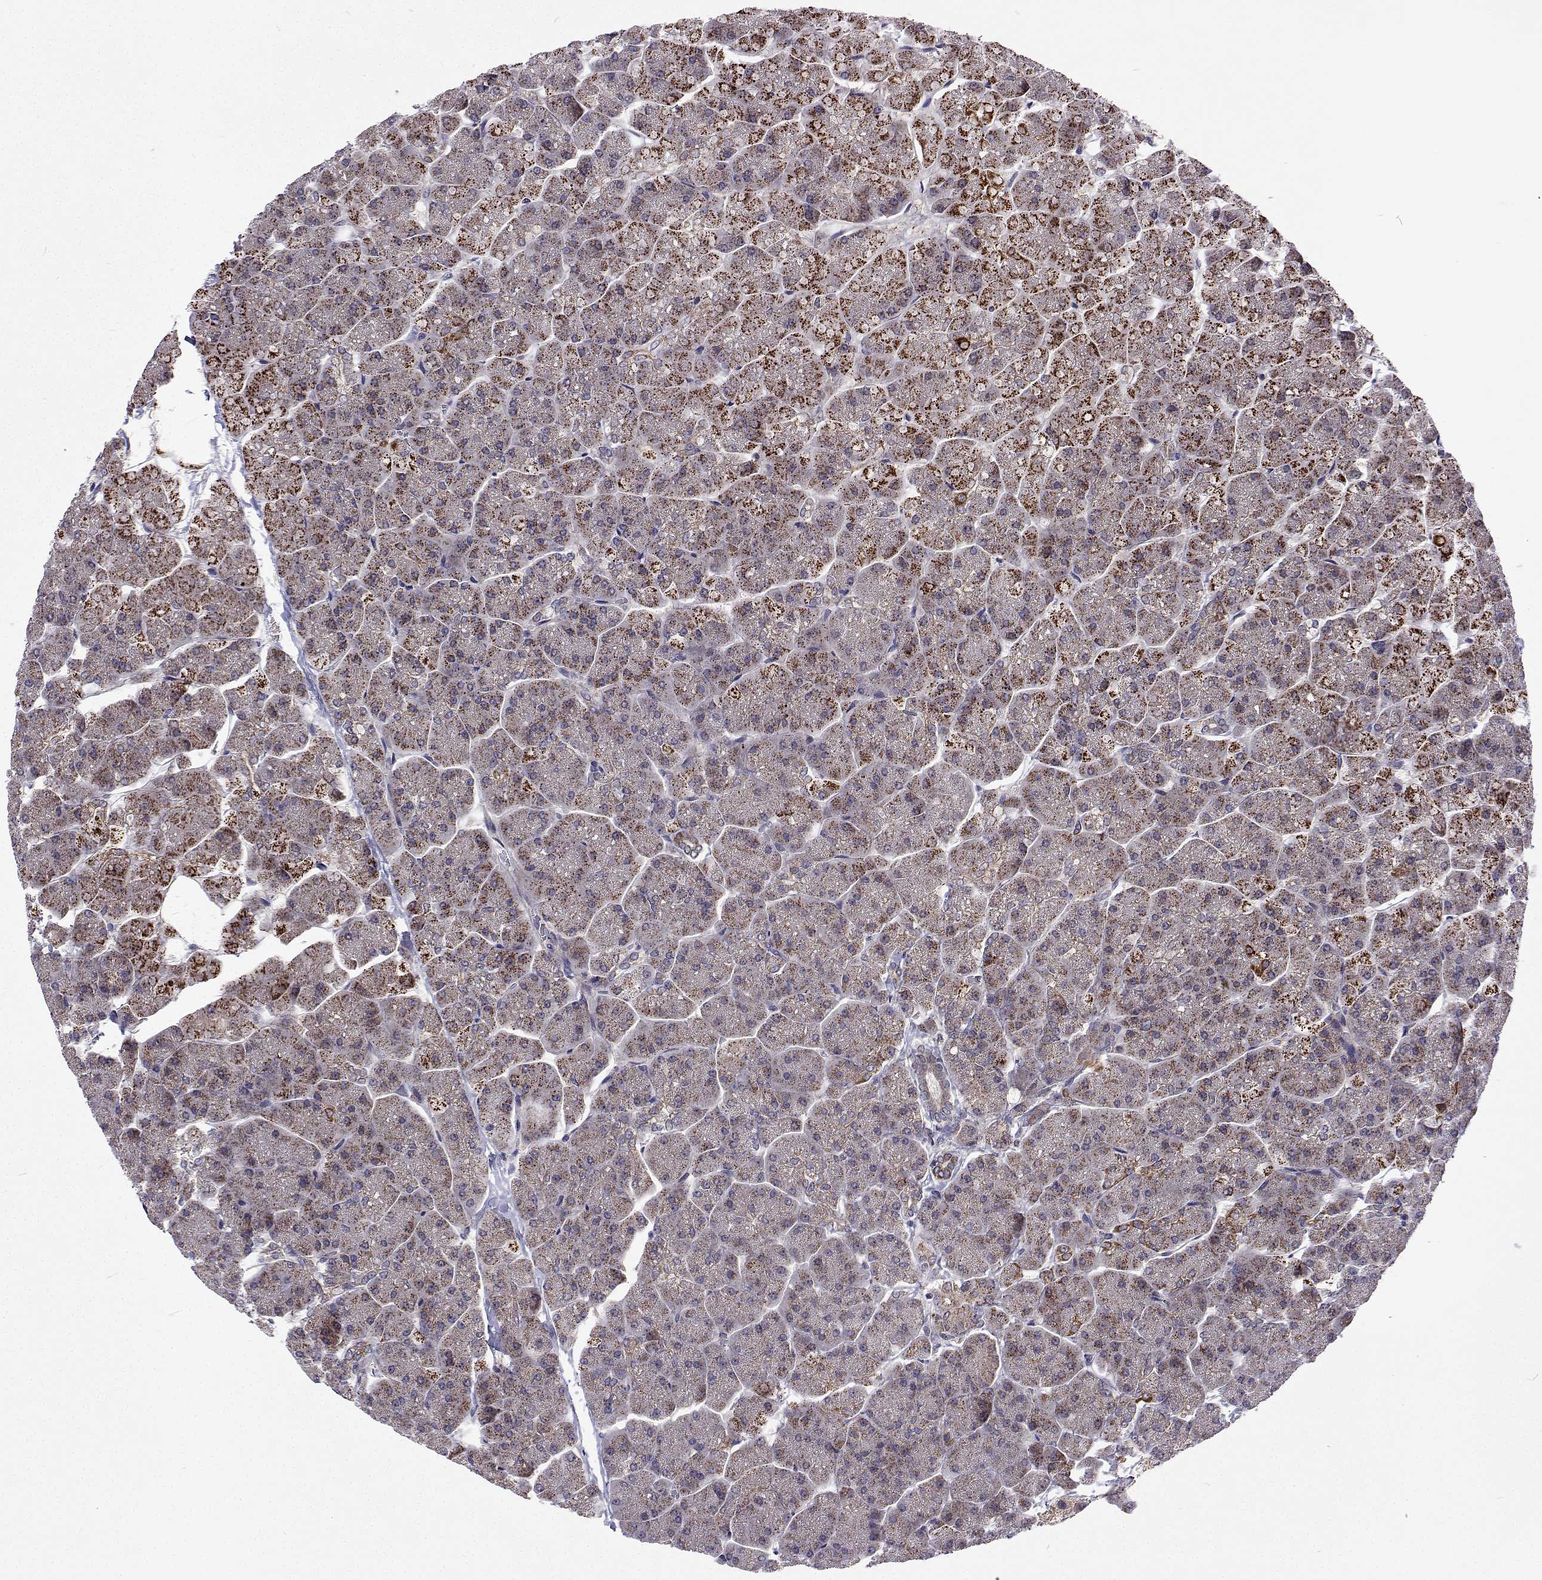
{"staining": {"intensity": "moderate", "quantity": ">75%", "location": "cytoplasmic/membranous"}, "tissue": "pancreas", "cell_type": "Exocrine glandular cells", "image_type": "normal", "snomed": [{"axis": "morphology", "description": "Normal tissue, NOS"}, {"axis": "topography", "description": "Pancreas"}, {"axis": "topography", "description": "Peripheral nerve tissue"}], "caption": "IHC (DAB (3,3'-diaminobenzidine)) staining of normal human pancreas displays moderate cytoplasmic/membranous protein positivity in about >75% of exocrine glandular cells.", "gene": "DHTKD1", "patient": {"sex": "male", "age": 54}}